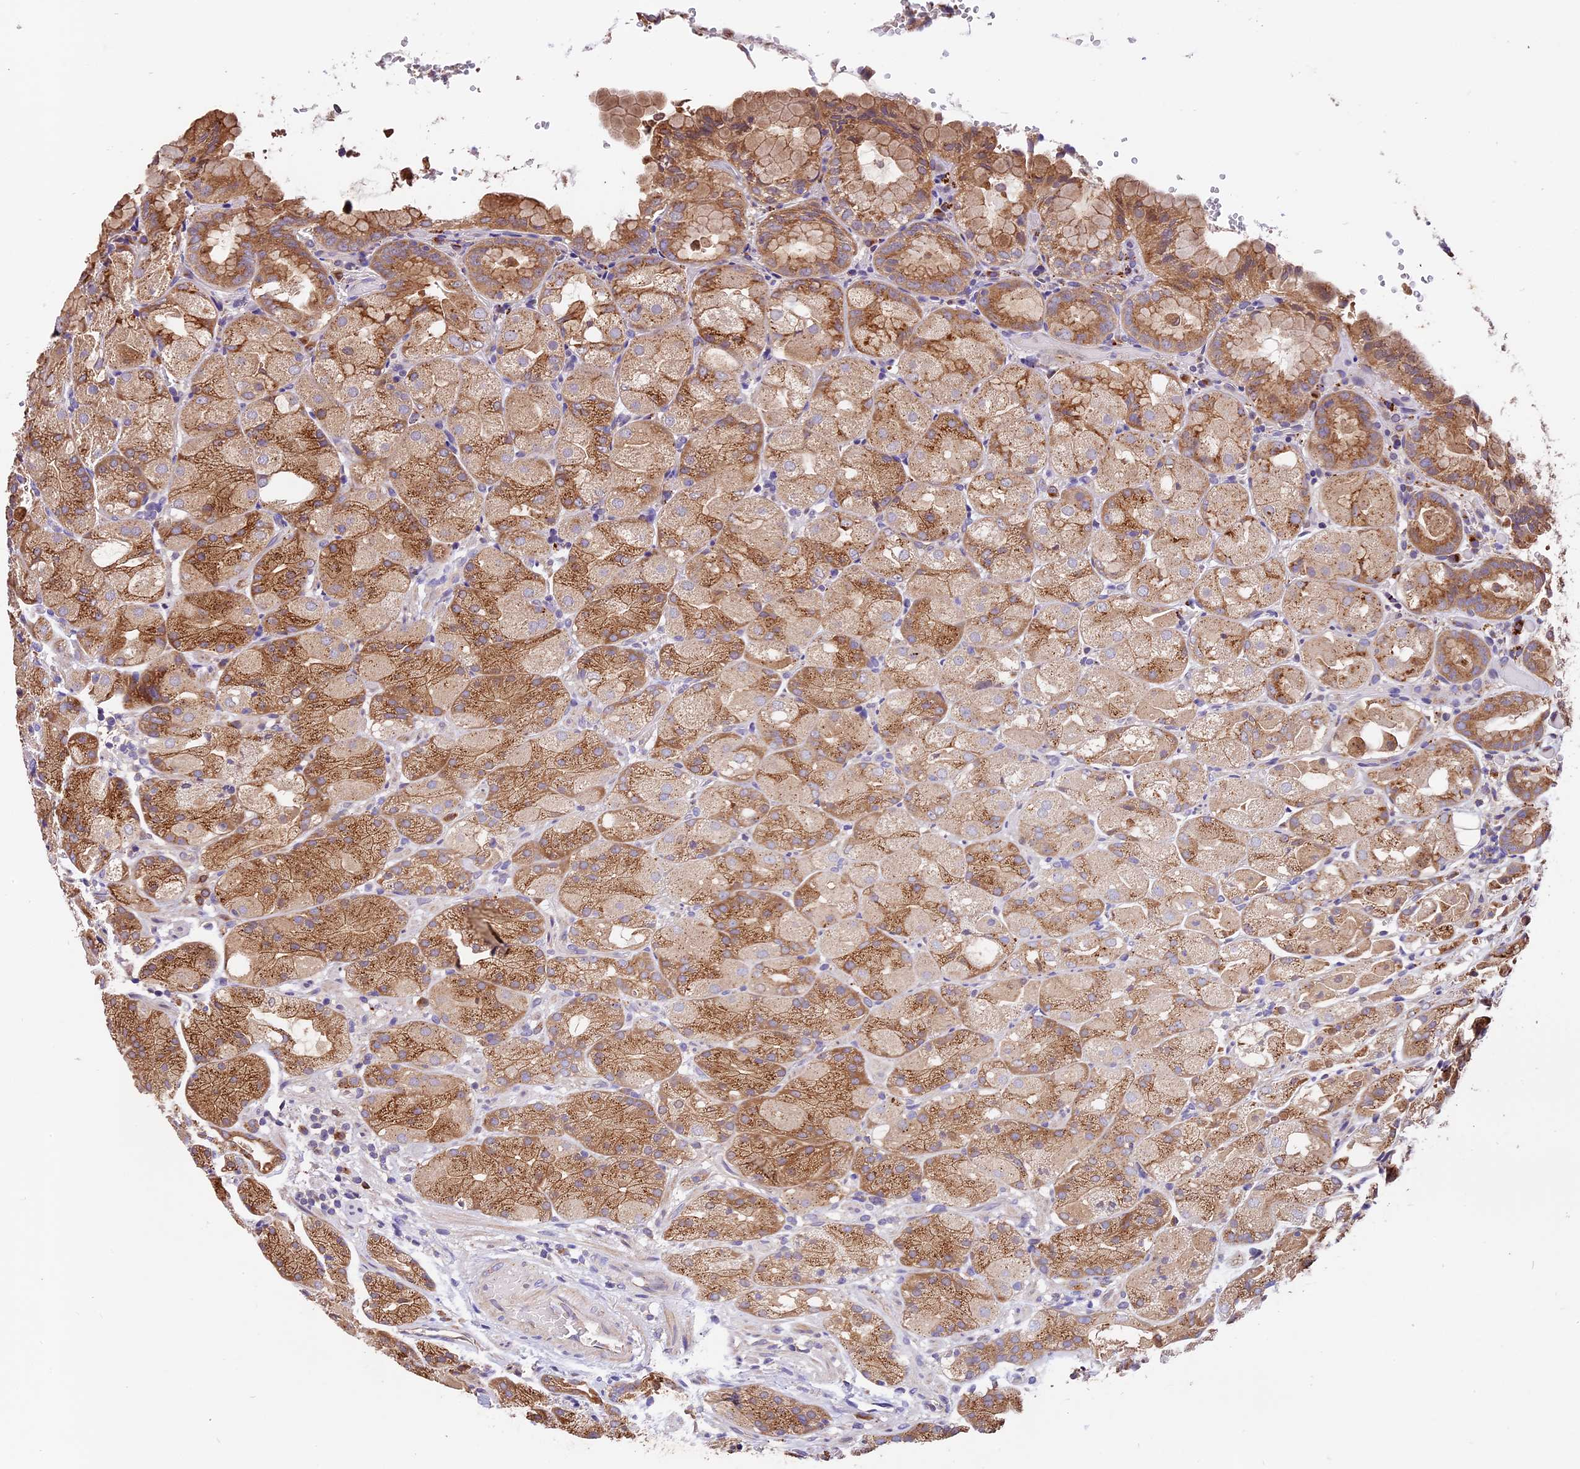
{"staining": {"intensity": "strong", "quantity": ">75%", "location": "cytoplasmic/membranous"}, "tissue": "stomach", "cell_type": "Glandular cells", "image_type": "normal", "snomed": [{"axis": "morphology", "description": "Normal tissue, NOS"}, {"axis": "topography", "description": "Stomach, upper"}, {"axis": "topography", "description": "Stomach, lower"}], "caption": "IHC of normal stomach demonstrates high levels of strong cytoplasmic/membranous expression in approximately >75% of glandular cells. (IHC, brightfield microscopy, high magnification).", "gene": "COPE", "patient": {"sex": "male", "age": 62}}